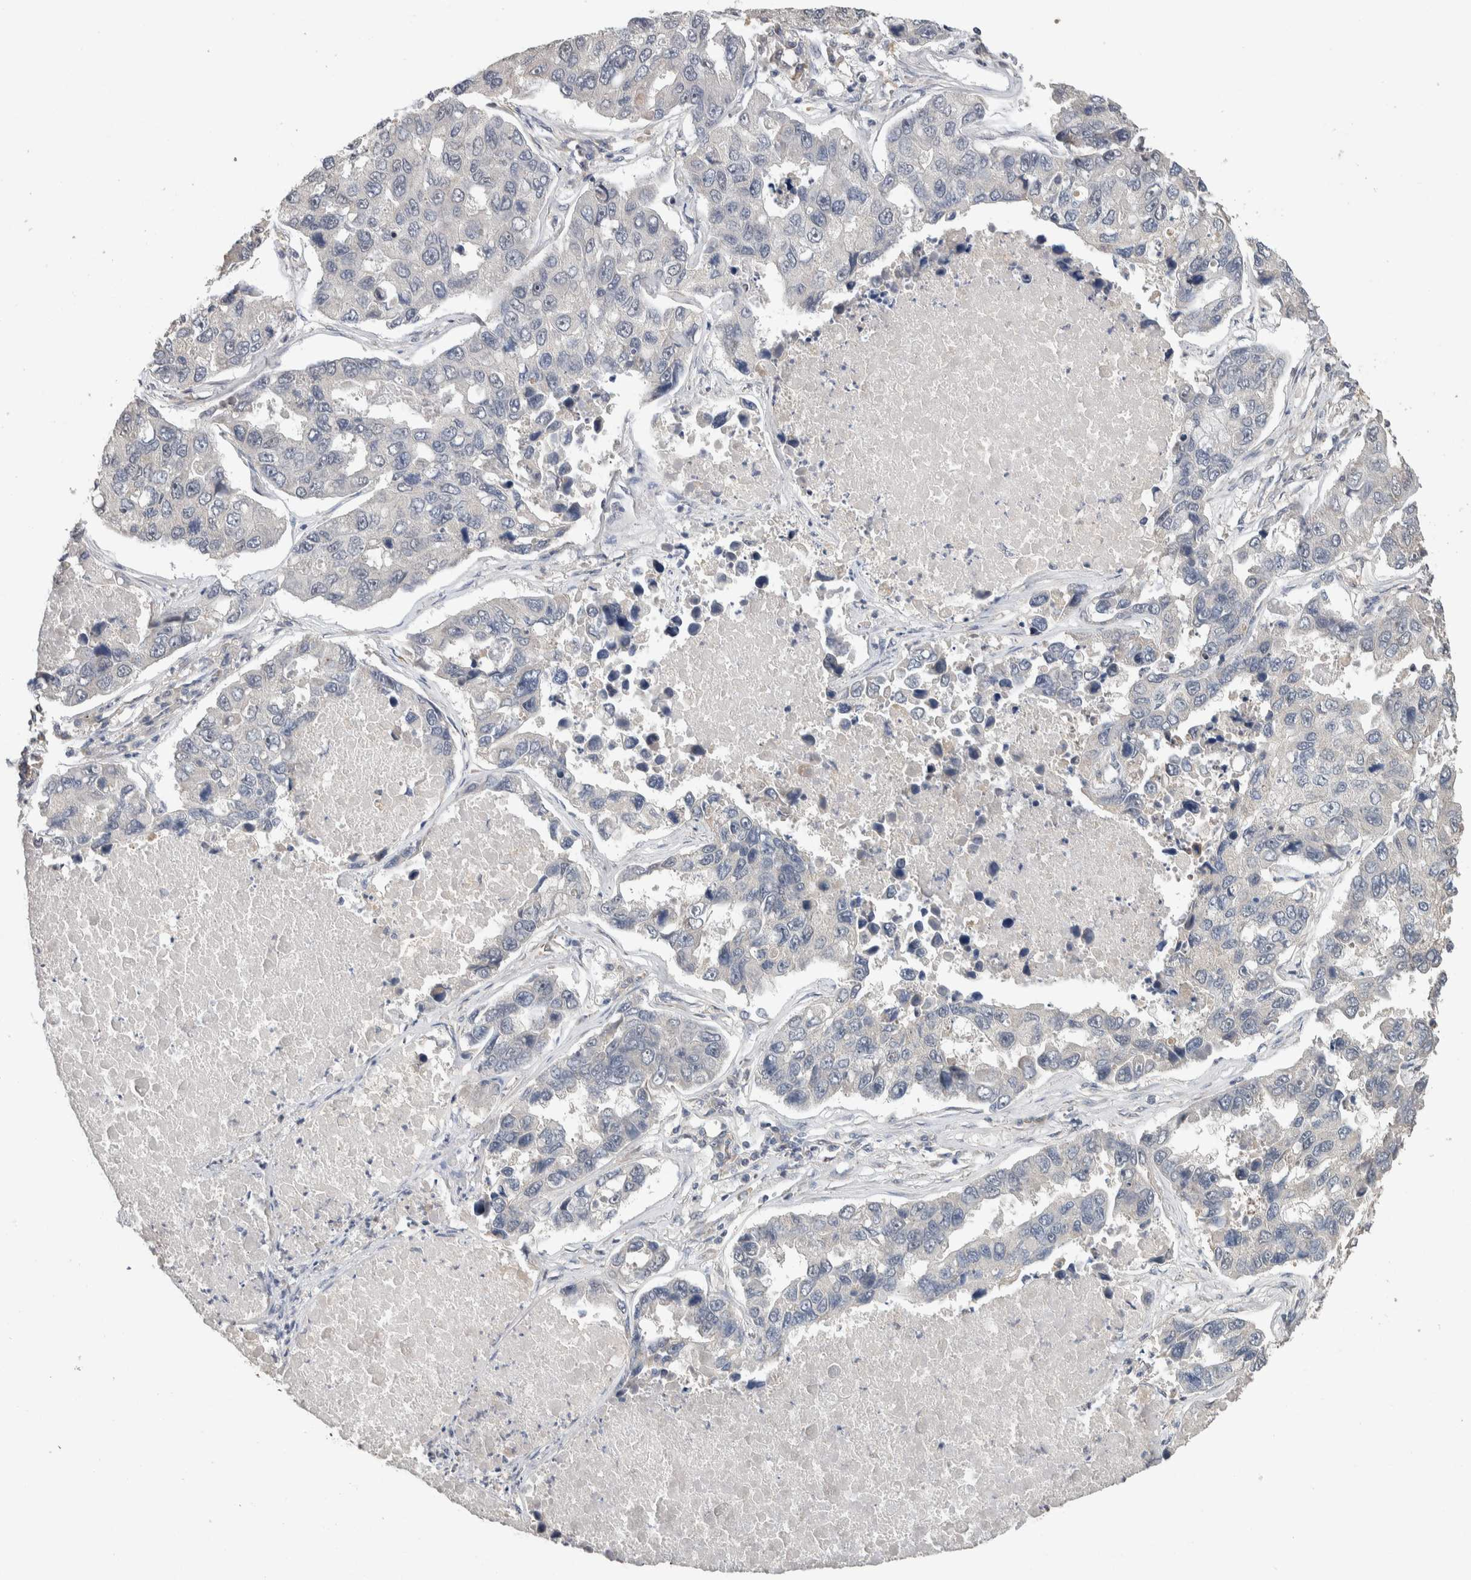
{"staining": {"intensity": "negative", "quantity": "none", "location": "none"}, "tissue": "lung cancer", "cell_type": "Tumor cells", "image_type": "cancer", "snomed": [{"axis": "morphology", "description": "Adenocarcinoma, NOS"}, {"axis": "topography", "description": "Lung"}], "caption": "A high-resolution photomicrograph shows IHC staining of adenocarcinoma (lung), which exhibits no significant staining in tumor cells. Nuclei are stained in blue.", "gene": "CYSRT1", "patient": {"sex": "male", "age": 64}}